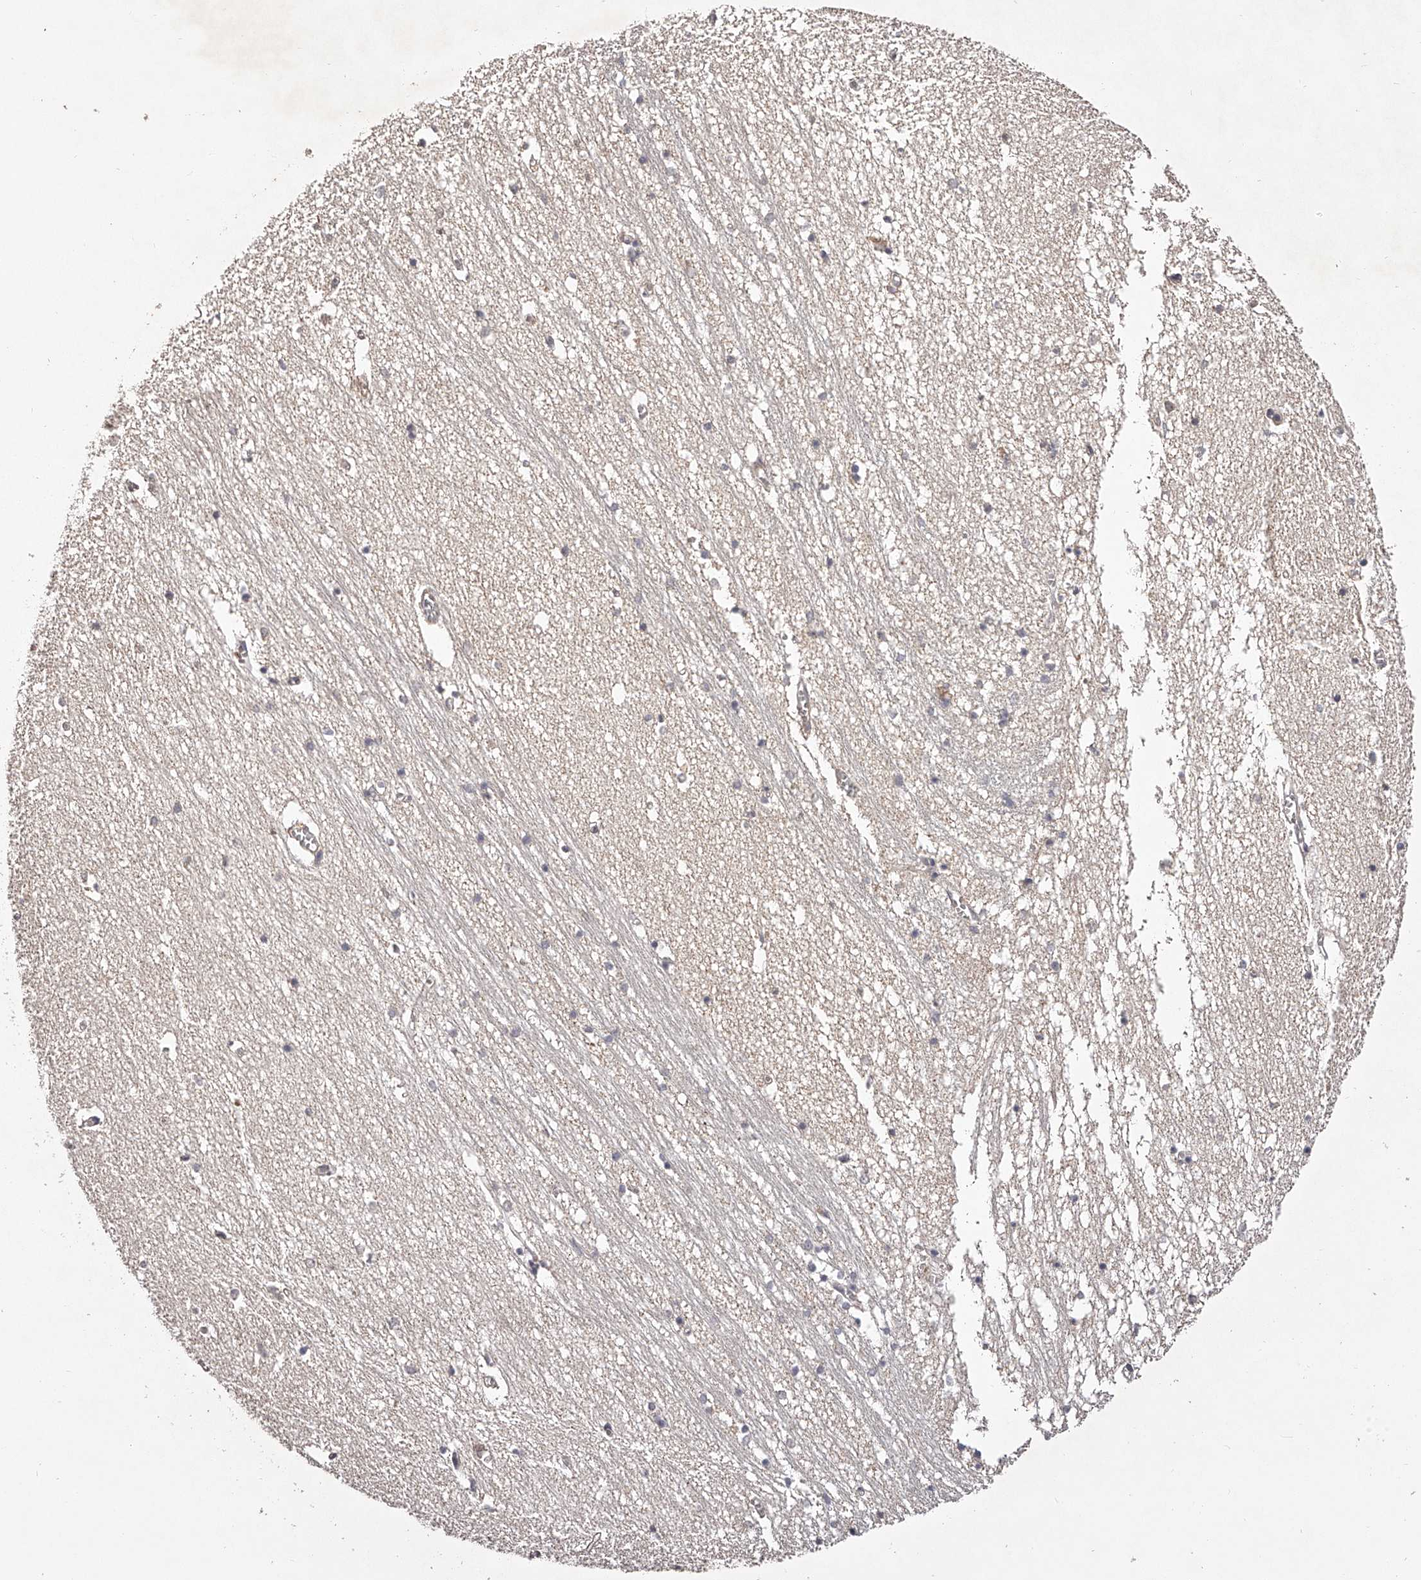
{"staining": {"intensity": "weak", "quantity": "25%-75%", "location": "cytoplasmic/membranous"}, "tissue": "hippocampus", "cell_type": "Glial cells", "image_type": "normal", "snomed": [{"axis": "morphology", "description": "Normal tissue, NOS"}, {"axis": "topography", "description": "Hippocampus"}], "caption": "Glial cells display weak cytoplasmic/membranous positivity in approximately 25%-75% of cells in unremarkable hippocampus.", "gene": "ODF2L", "patient": {"sex": "male", "age": 70}}